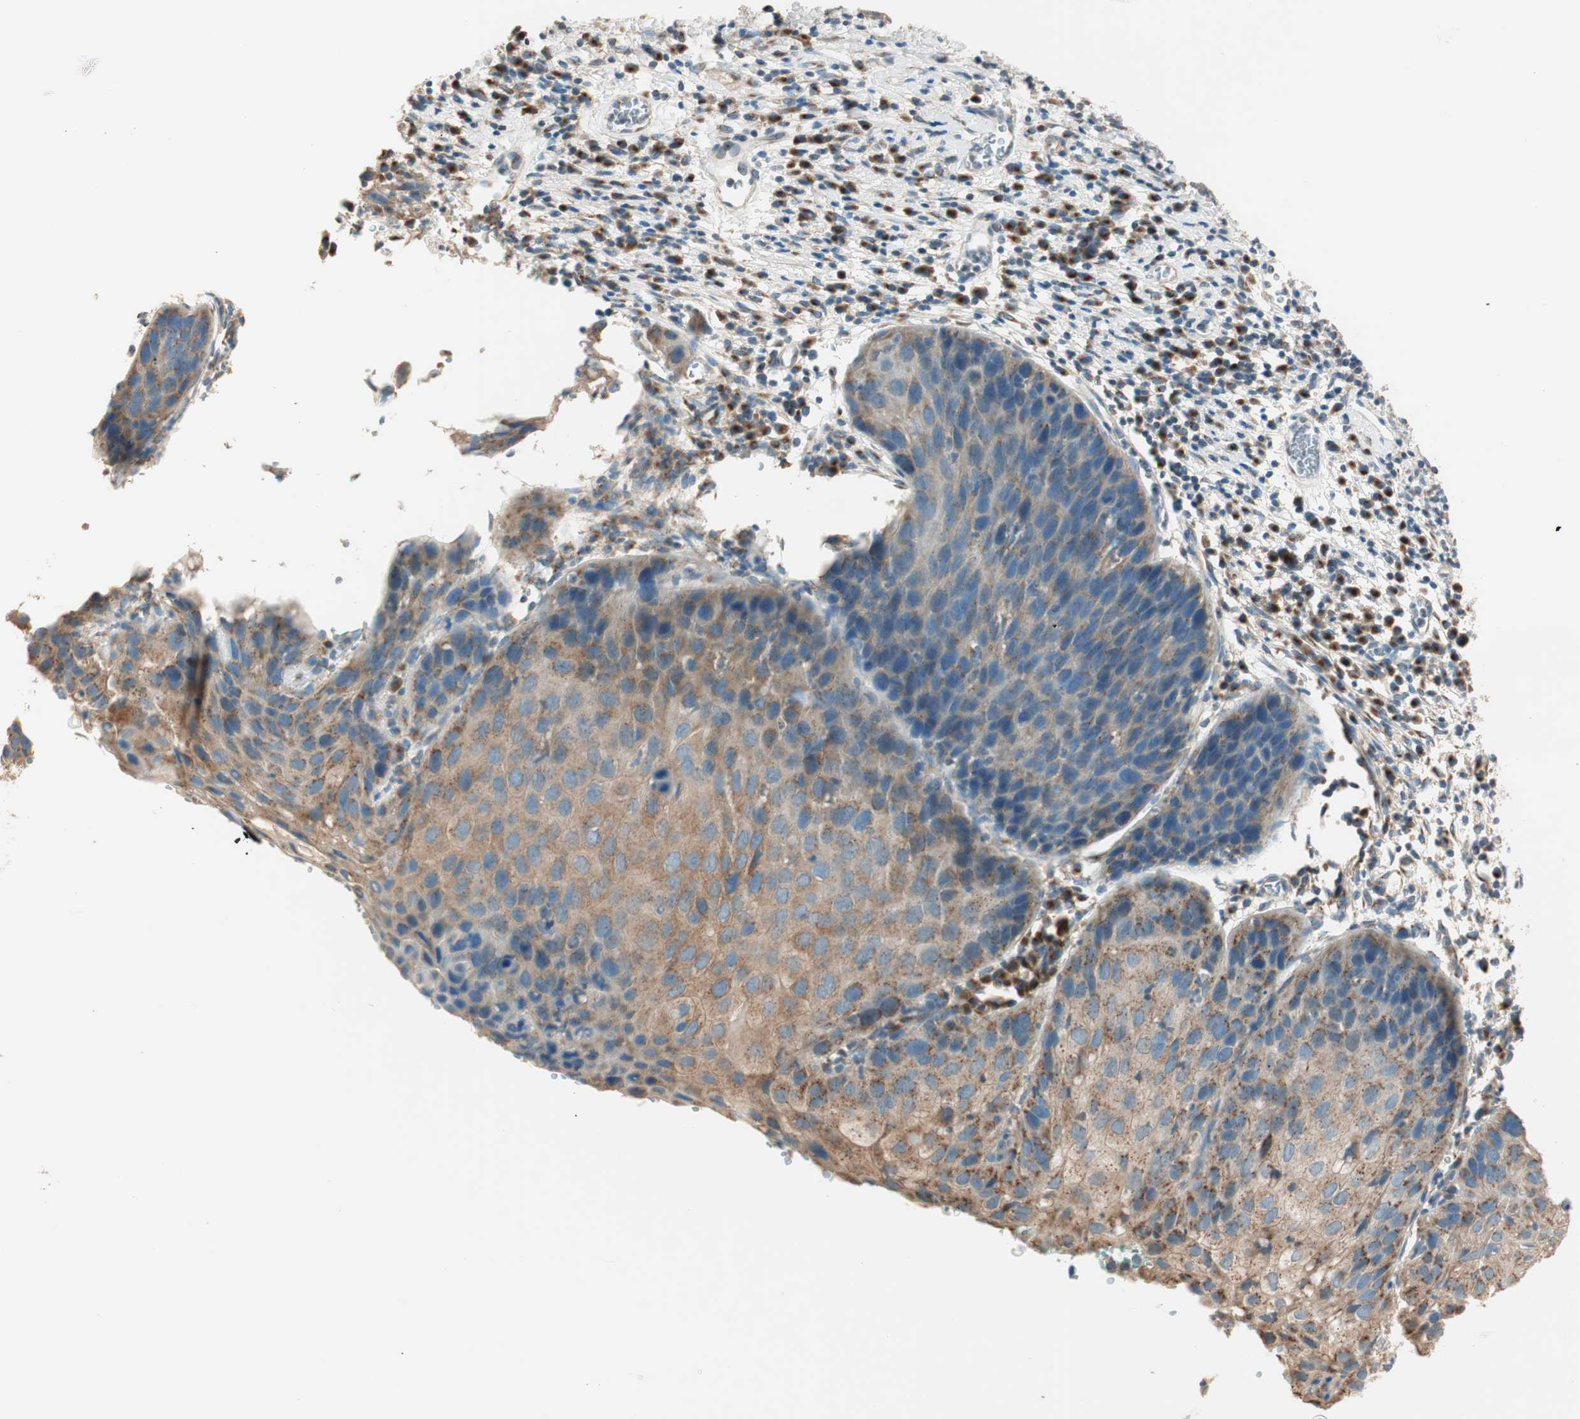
{"staining": {"intensity": "moderate", "quantity": ">75%", "location": "cytoplasmic/membranous"}, "tissue": "cervical cancer", "cell_type": "Tumor cells", "image_type": "cancer", "snomed": [{"axis": "morphology", "description": "Squamous cell carcinoma, NOS"}, {"axis": "topography", "description": "Cervix"}], "caption": "Immunohistochemistry (IHC) histopathology image of human squamous cell carcinoma (cervical) stained for a protein (brown), which shows medium levels of moderate cytoplasmic/membranous positivity in approximately >75% of tumor cells.", "gene": "SEC16A", "patient": {"sex": "female", "age": 38}}